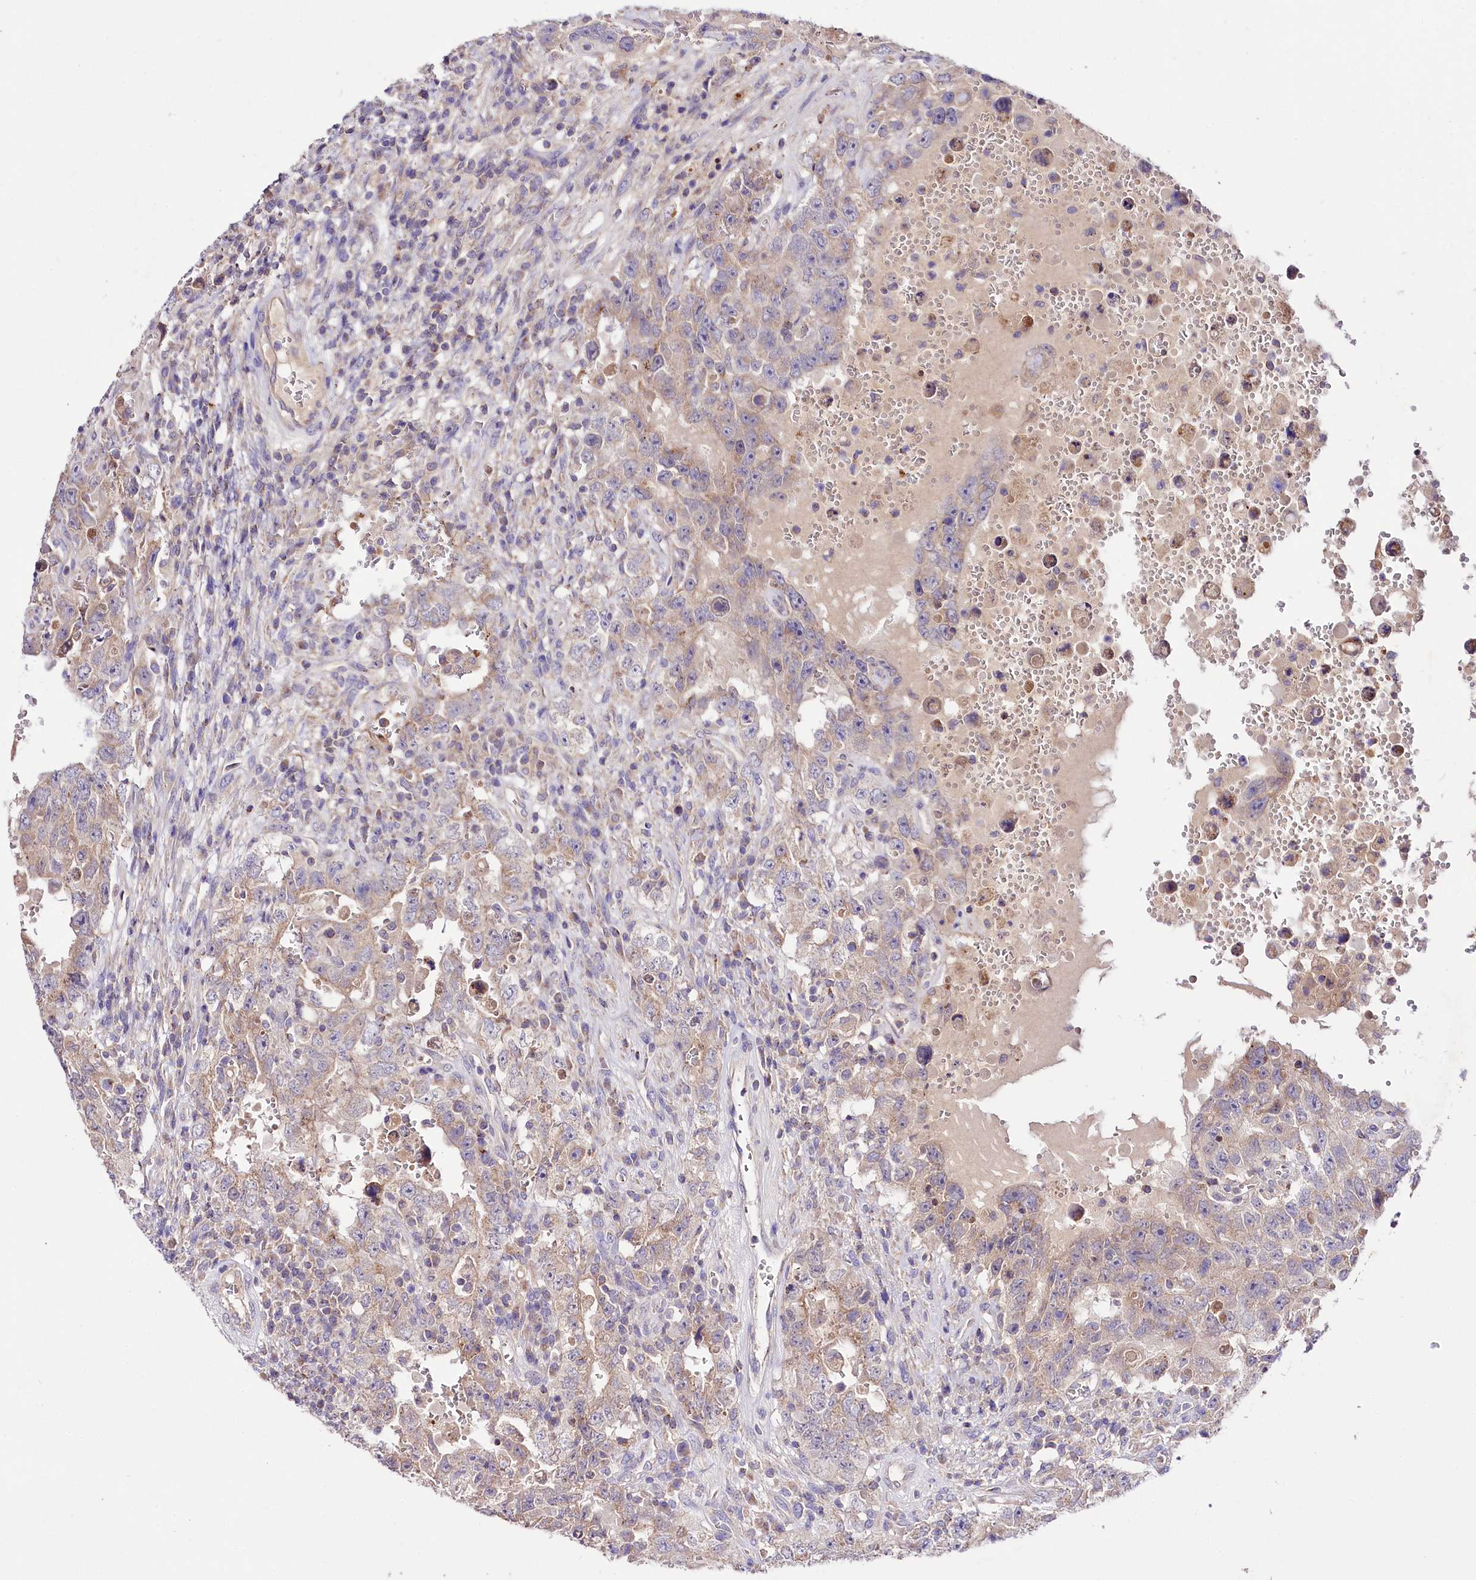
{"staining": {"intensity": "weak", "quantity": "<25%", "location": "cytoplasmic/membranous"}, "tissue": "testis cancer", "cell_type": "Tumor cells", "image_type": "cancer", "snomed": [{"axis": "morphology", "description": "Carcinoma, Embryonal, NOS"}, {"axis": "topography", "description": "Testis"}], "caption": "This image is of testis cancer (embryonal carcinoma) stained with immunohistochemistry to label a protein in brown with the nuclei are counter-stained blue. There is no expression in tumor cells.", "gene": "ZNF45", "patient": {"sex": "male", "age": 26}}